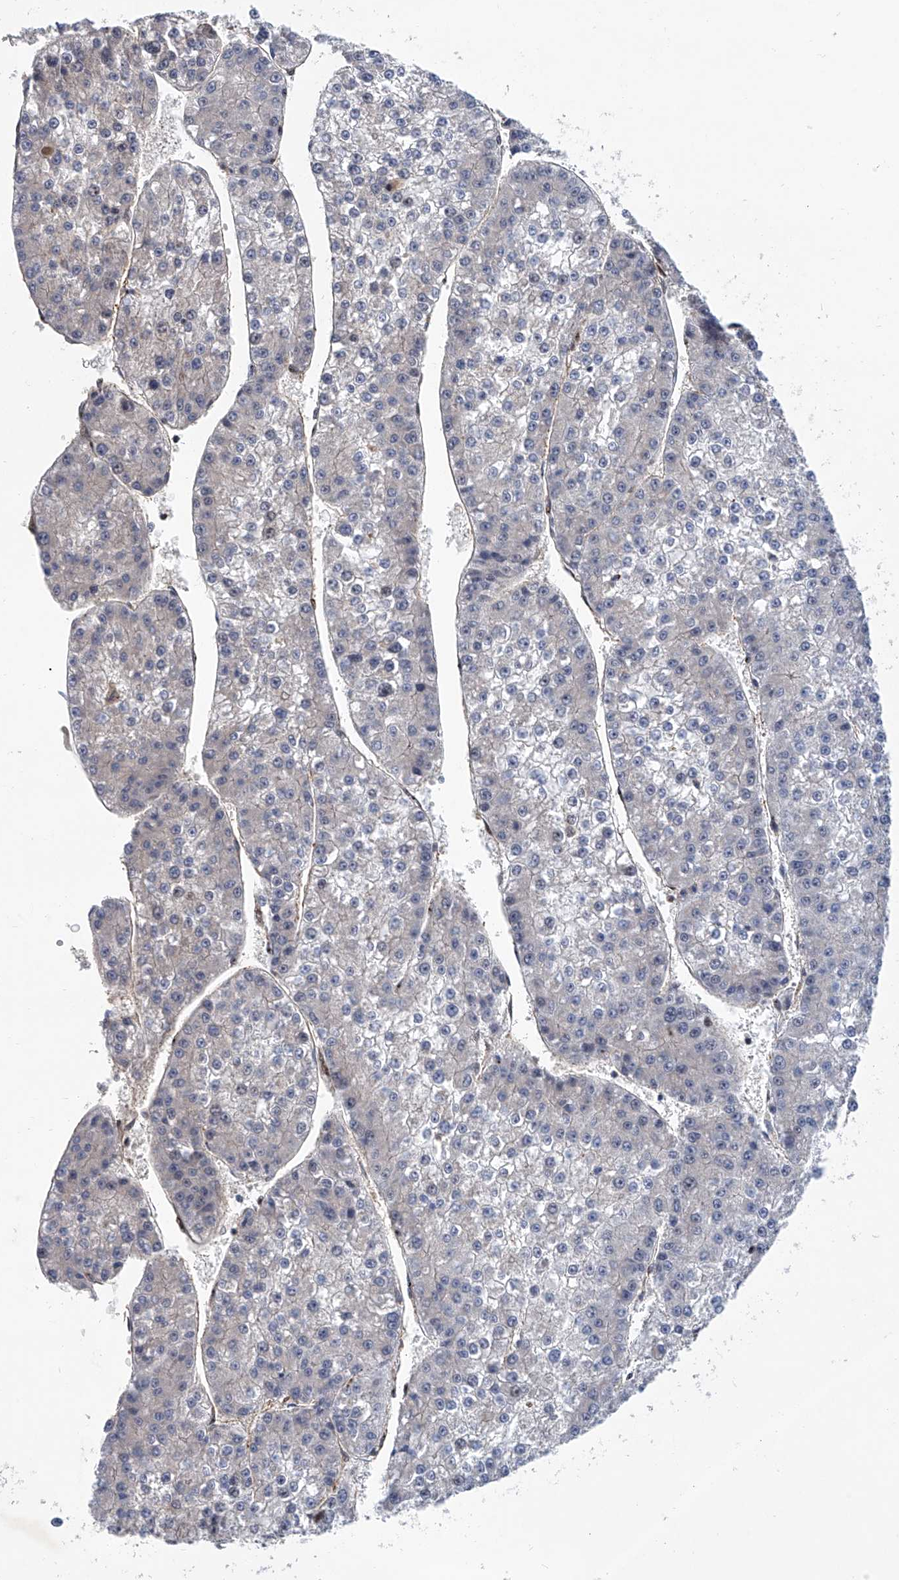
{"staining": {"intensity": "negative", "quantity": "none", "location": "none"}, "tissue": "liver cancer", "cell_type": "Tumor cells", "image_type": "cancer", "snomed": [{"axis": "morphology", "description": "Carcinoma, Hepatocellular, NOS"}, {"axis": "topography", "description": "Liver"}], "caption": "A histopathology image of human hepatocellular carcinoma (liver) is negative for staining in tumor cells.", "gene": "NT5C3A", "patient": {"sex": "female", "age": 73}}